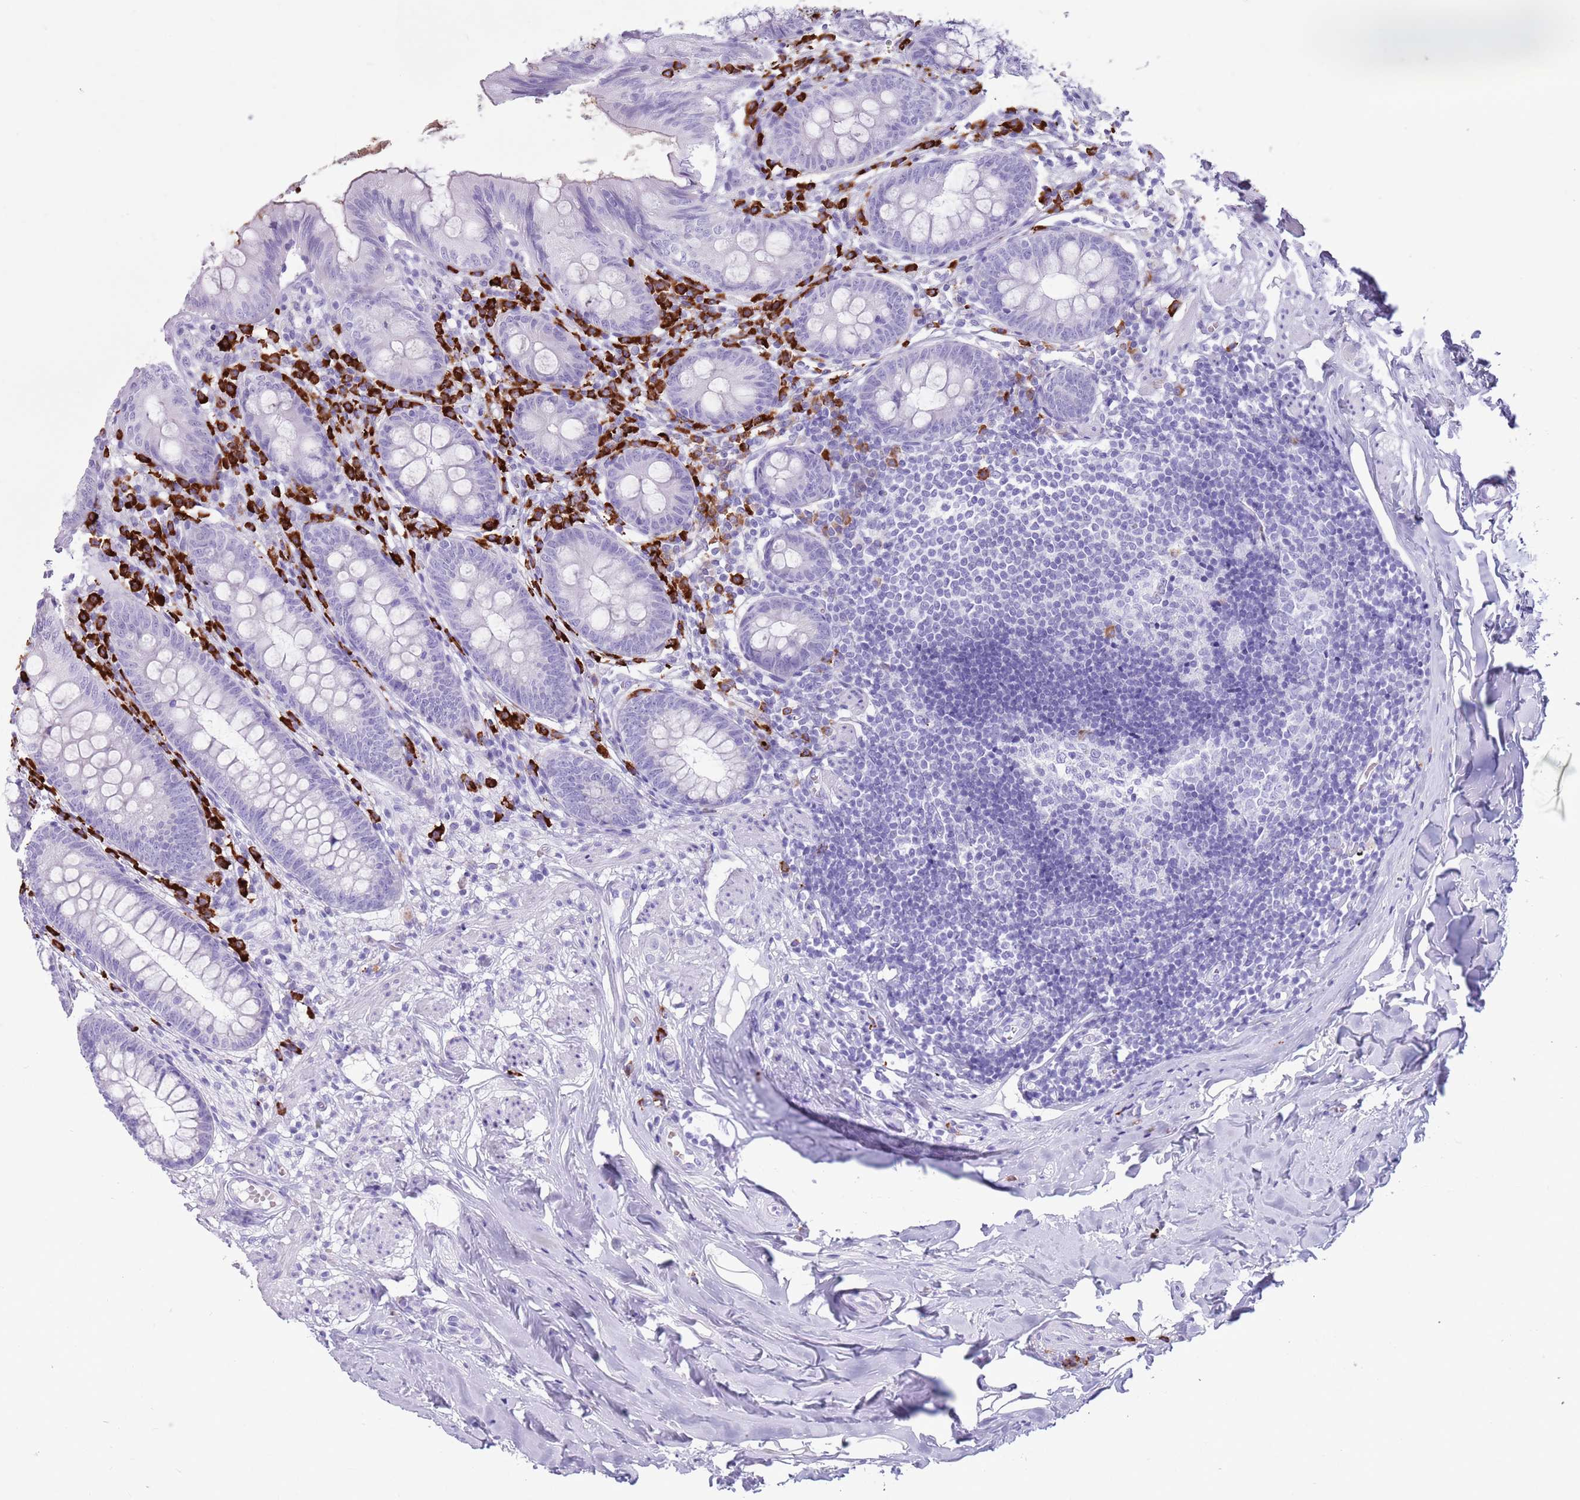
{"staining": {"intensity": "negative", "quantity": "none", "location": "none"}, "tissue": "appendix", "cell_type": "Glandular cells", "image_type": "normal", "snomed": [{"axis": "morphology", "description": "Normal tissue, NOS"}, {"axis": "topography", "description": "Appendix"}], "caption": "Protein analysis of normal appendix reveals no significant expression in glandular cells. Brightfield microscopy of immunohistochemistry (IHC) stained with DAB (brown) and hematoxylin (blue), captured at high magnification.", "gene": "ENSG00000263020", "patient": {"sex": "female", "age": 51}}